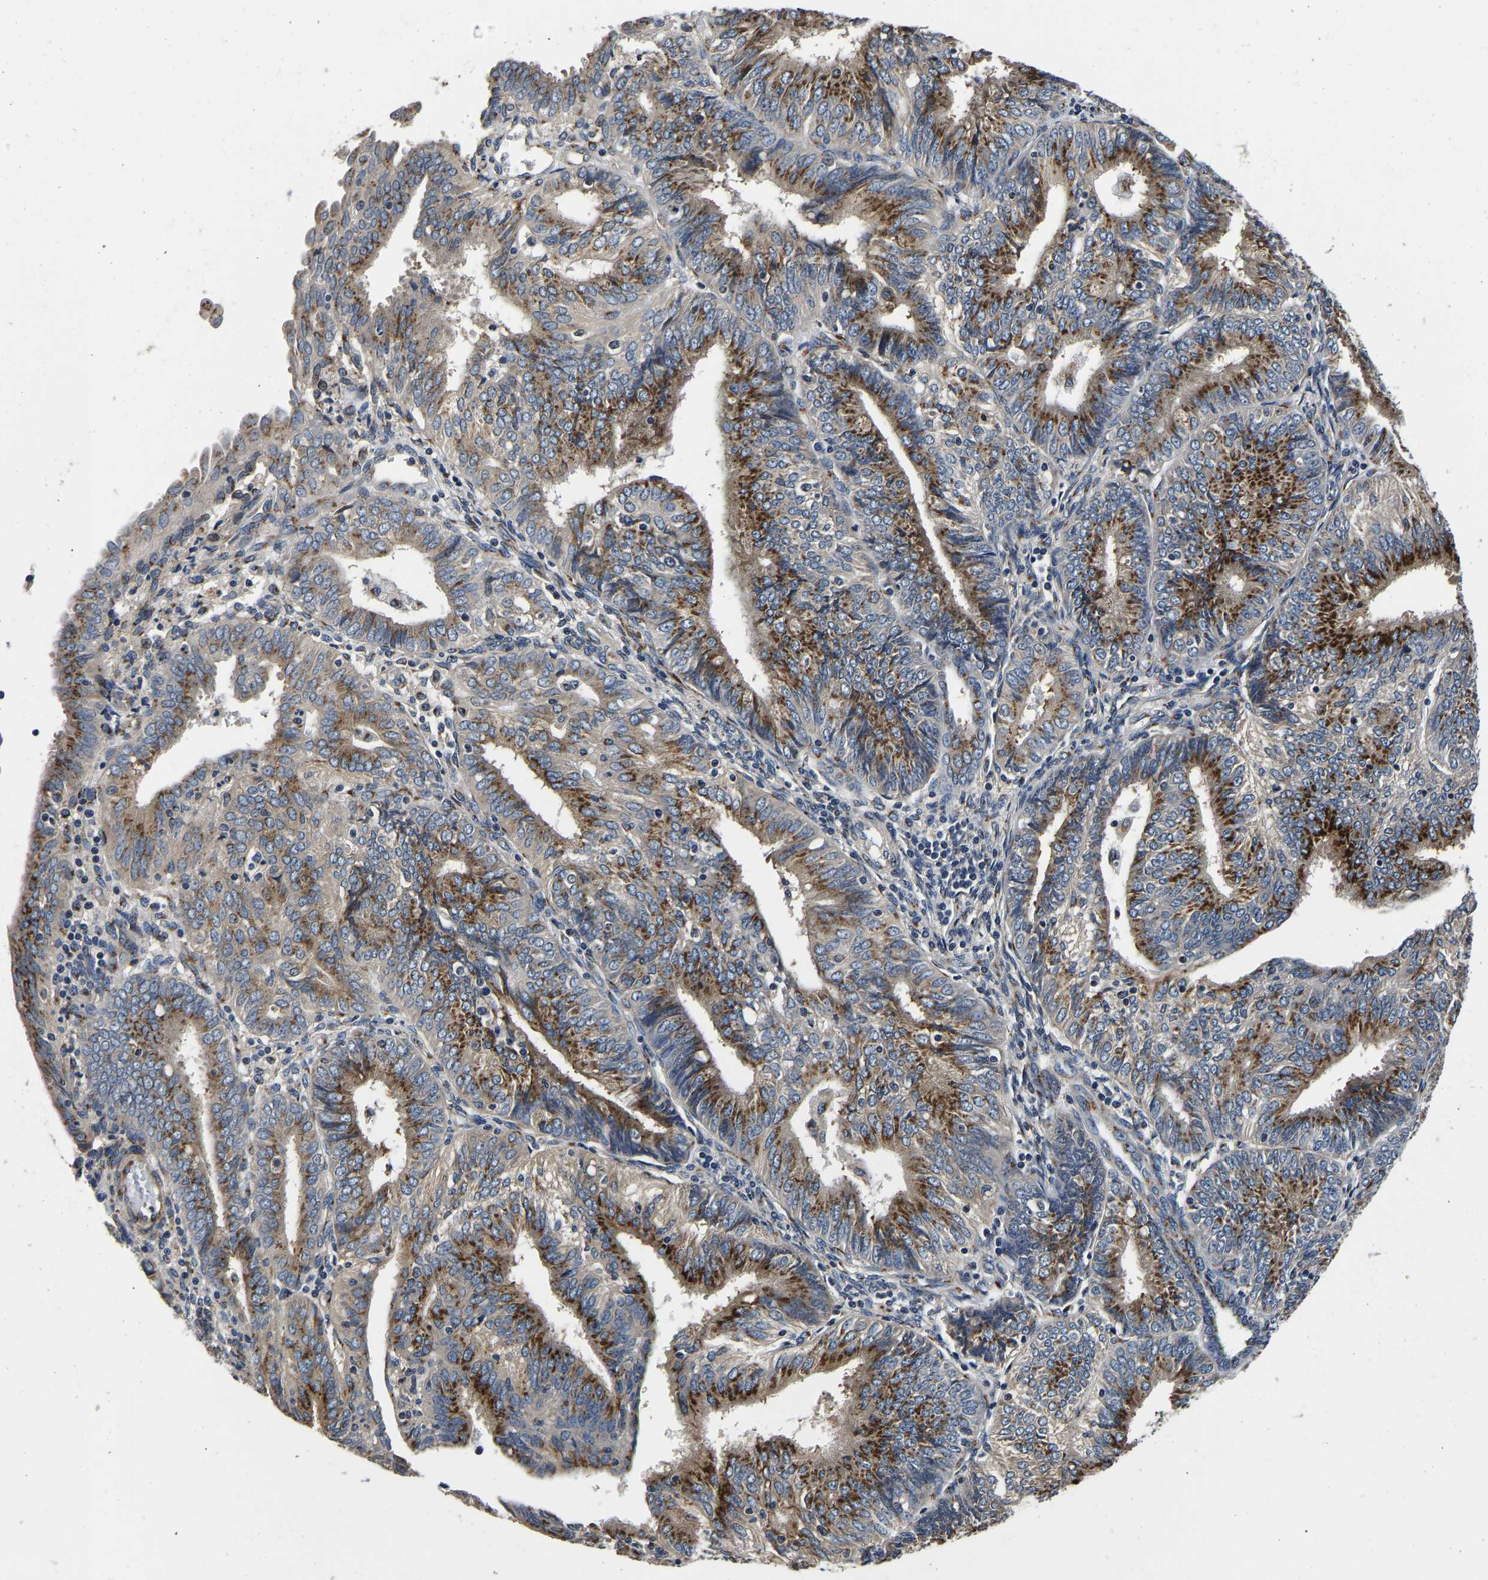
{"staining": {"intensity": "strong", "quantity": ">75%", "location": "cytoplasmic/membranous"}, "tissue": "endometrial cancer", "cell_type": "Tumor cells", "image_type": "cancer", "snomed": [{"axis": "morphology", "description": "Adenocarcinoma, NOS"}, {"axis": "topography", "description": "Endometrium"}], "caption": "Immunohistochemistry (IHC) micrograph of human endometrial cancer (adenocarcinoma) stained for a protein (brown), which shows high levels of strong cytoplasmic/membranous positivity in approximately >75% of tumor cells.", "gene": "RABAC1", "patient": {"sex": "female", "age": 58}}